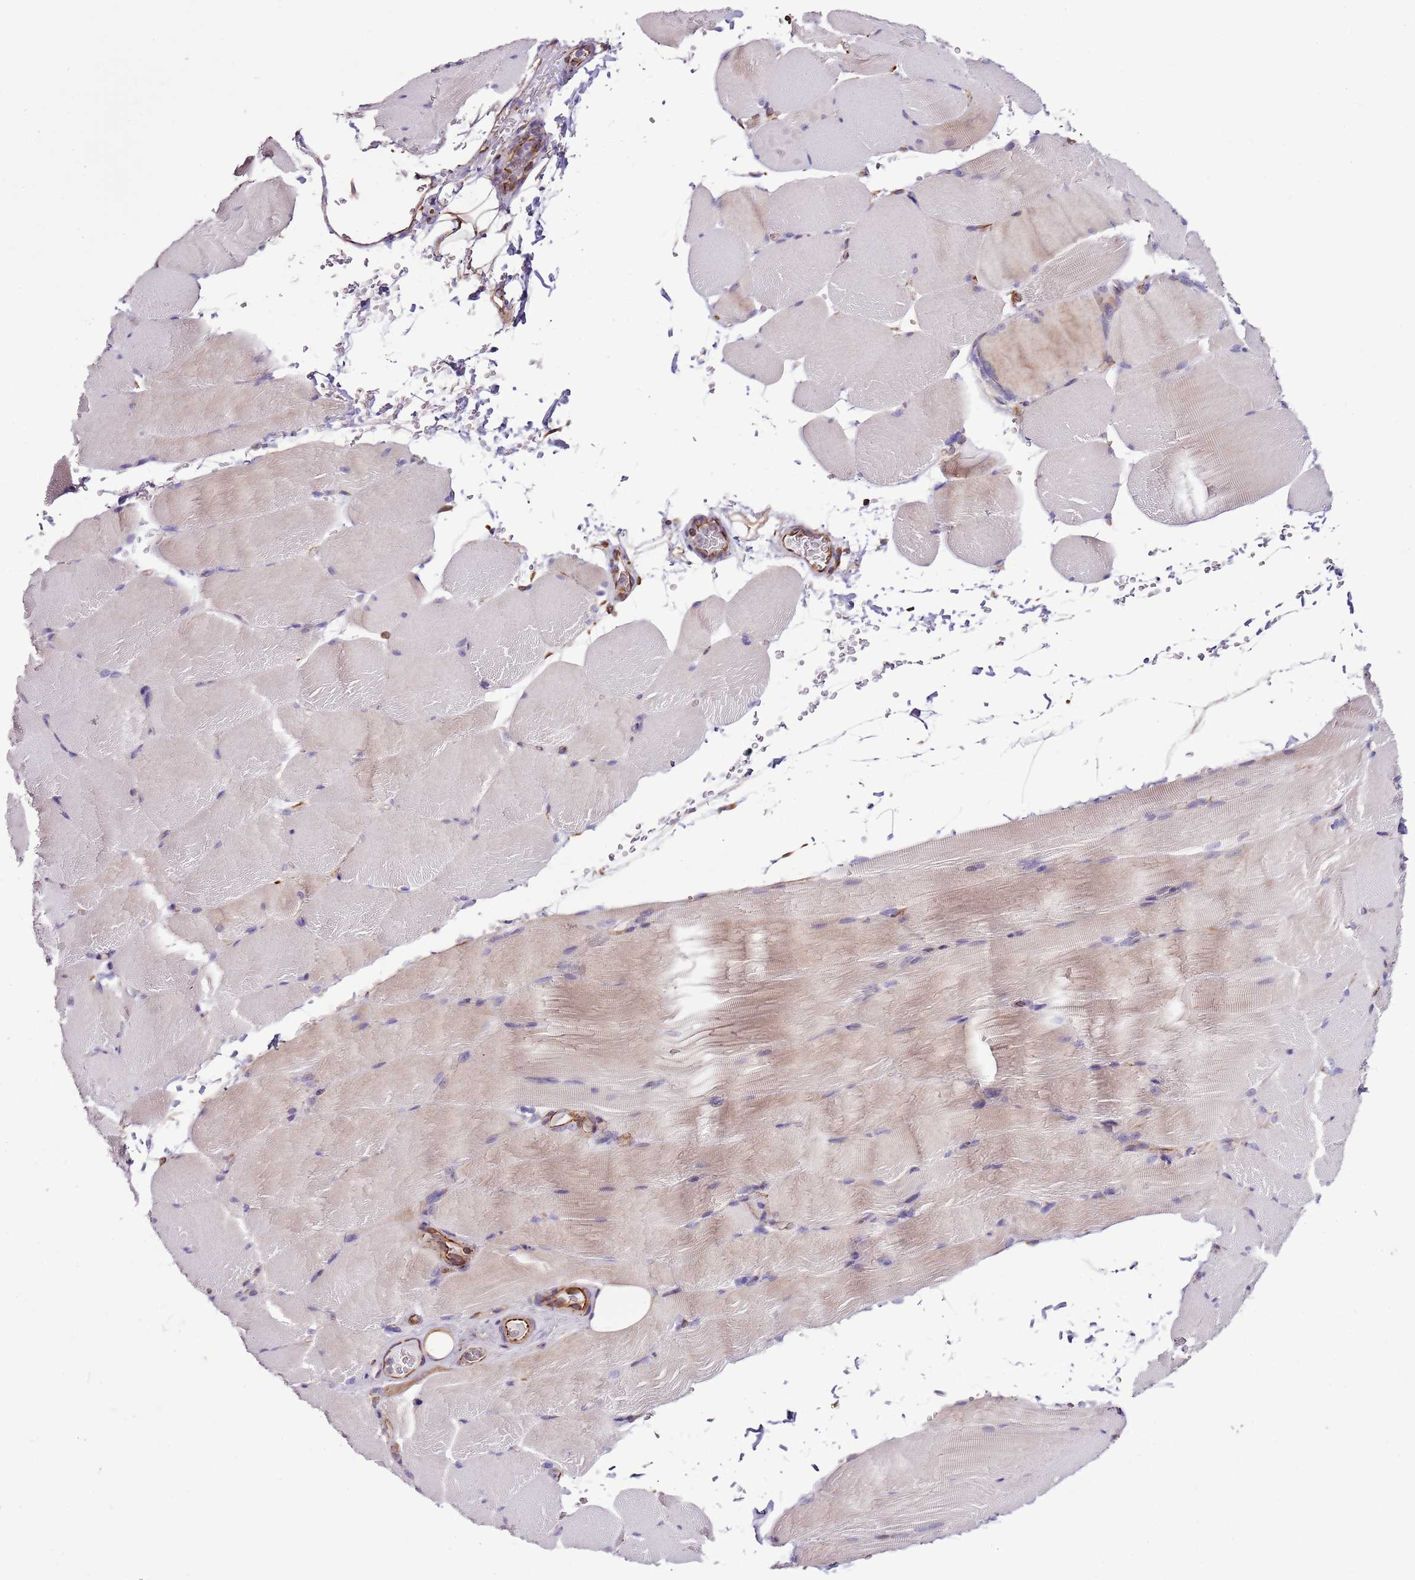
{"staining": {"intensity": "weak", "quantity": "<25%", "location": "cytoplasmic/membranous"}, "tissue": "skeletal muscle", "cell_type": "Myocytes", "image_type": "normal", "snomed": [{"axis": "morphology", "description": "Normal tissue, NOS"}, {"axis": "topography", "description": "Skeletal muscle"}, {"axis": "topography", "description": "Parathyroid gland"}], "caption": "Immunohistochemical staining of unremarkable human skeletal muscle shows no significant expression in myocytes. Brightfield microscopy of immunohistochemistry stained with DAB (brown) and hematoxylin (blue), captured at high magnification.", "gene": "ZNF786", "patient": {"sex": "female", "age": 37}}